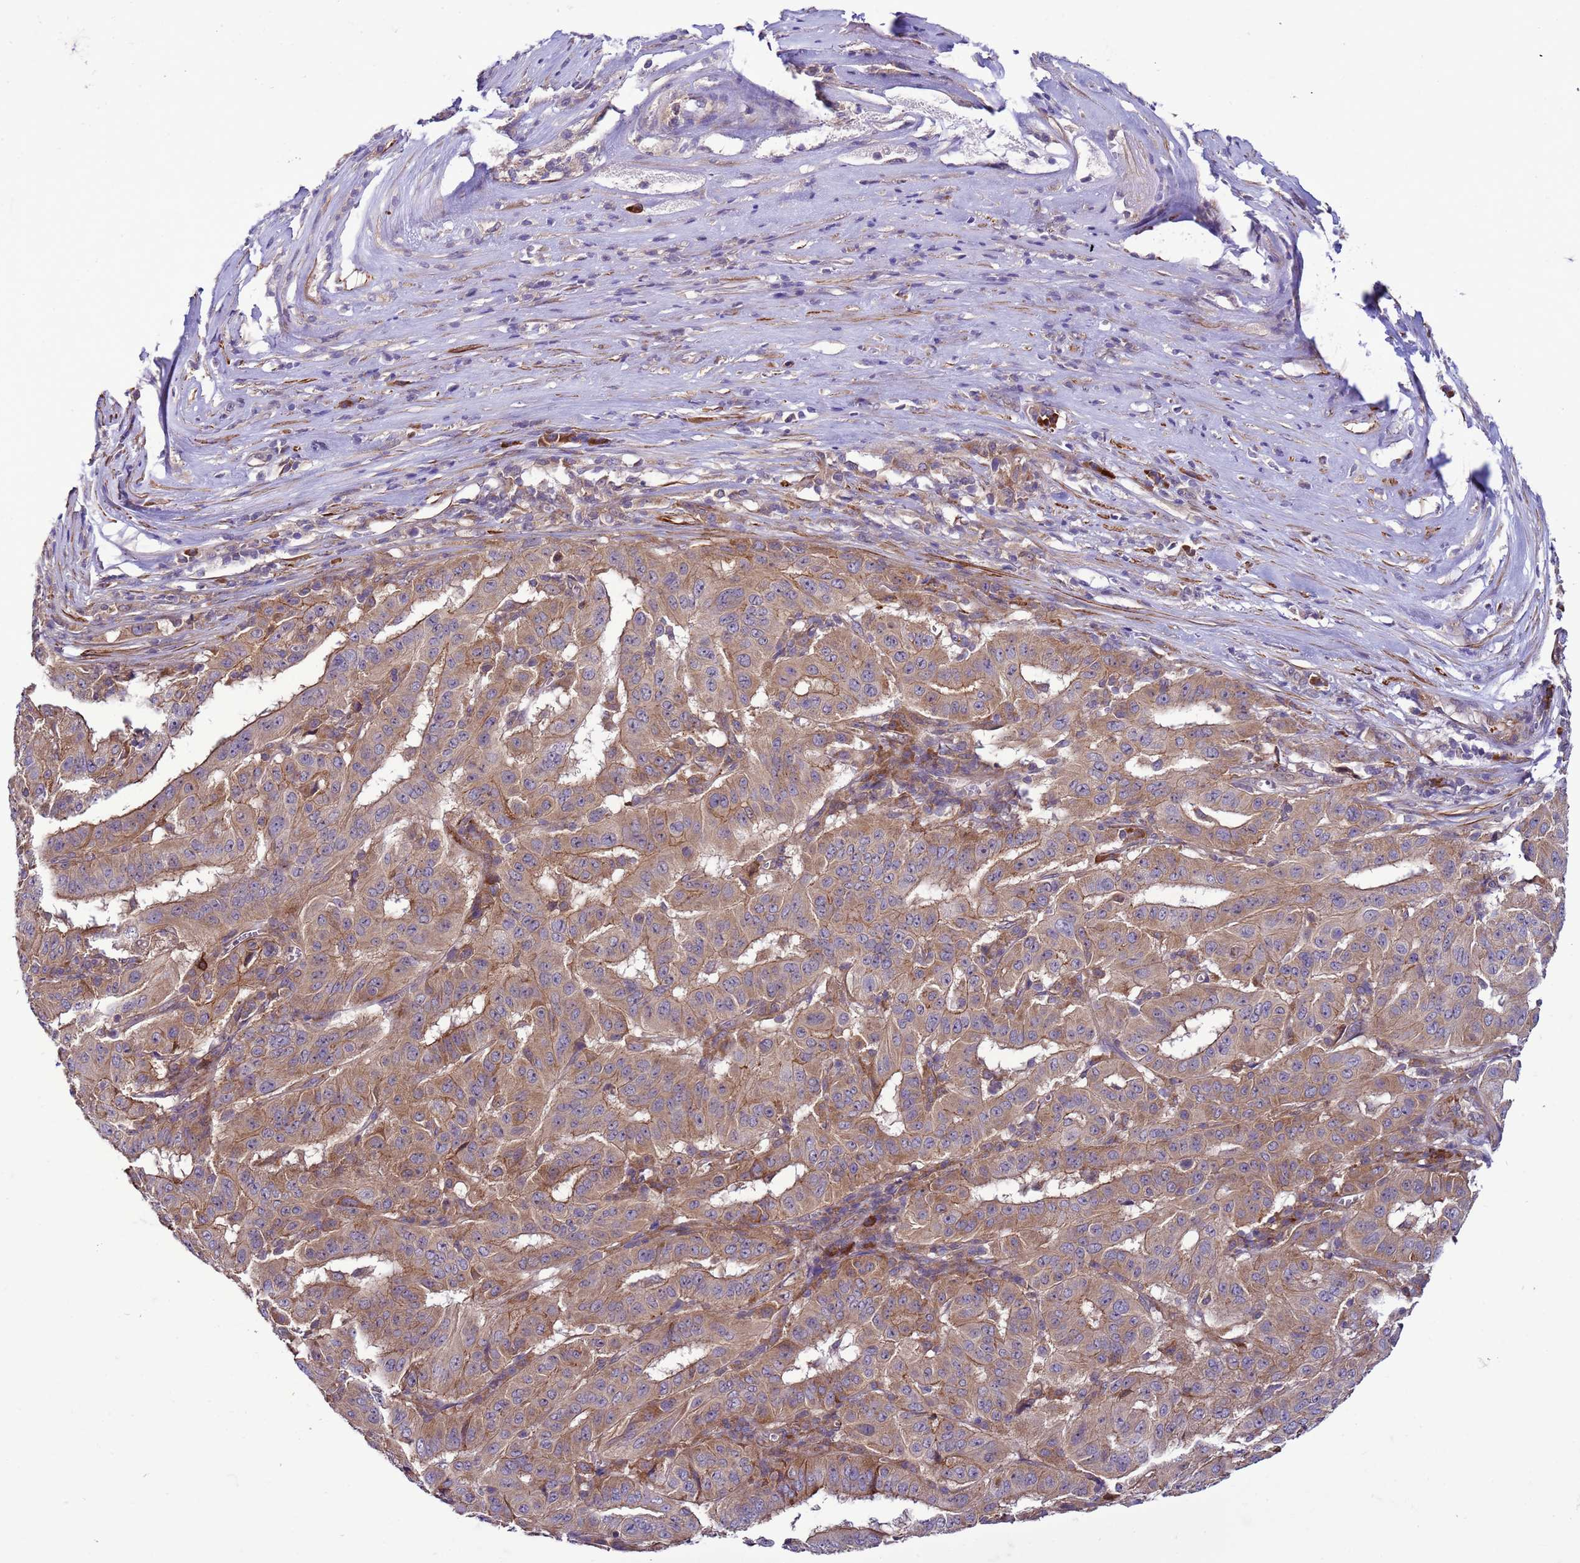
{"staining": {"intensity": "moderate", "quantity": ">75%", "location": "cytoplasmic/membranous"}, "tissue": "pancreatic cancer", "cell_type": "Tumor cells", "image_type": "cancer", "snomed": [{"axis": "morphology", "description": "Adenocarcinoma, NOS"}, {"axis": "topography", "description": "Pancreas"}], "caption": "High-magnification brightfield microscopy of pancreatic adenocarcinoma stained with DAB (3,3'-diaminobenzidine) (brown) and counterstained with hematoxylin (blue). tumor cells exhibit moderate cytoplasmic/membranous expression is present in approximately>75% of cells.", "gene": "GEN1", "patient": {"sex": "male", "age": 63}}